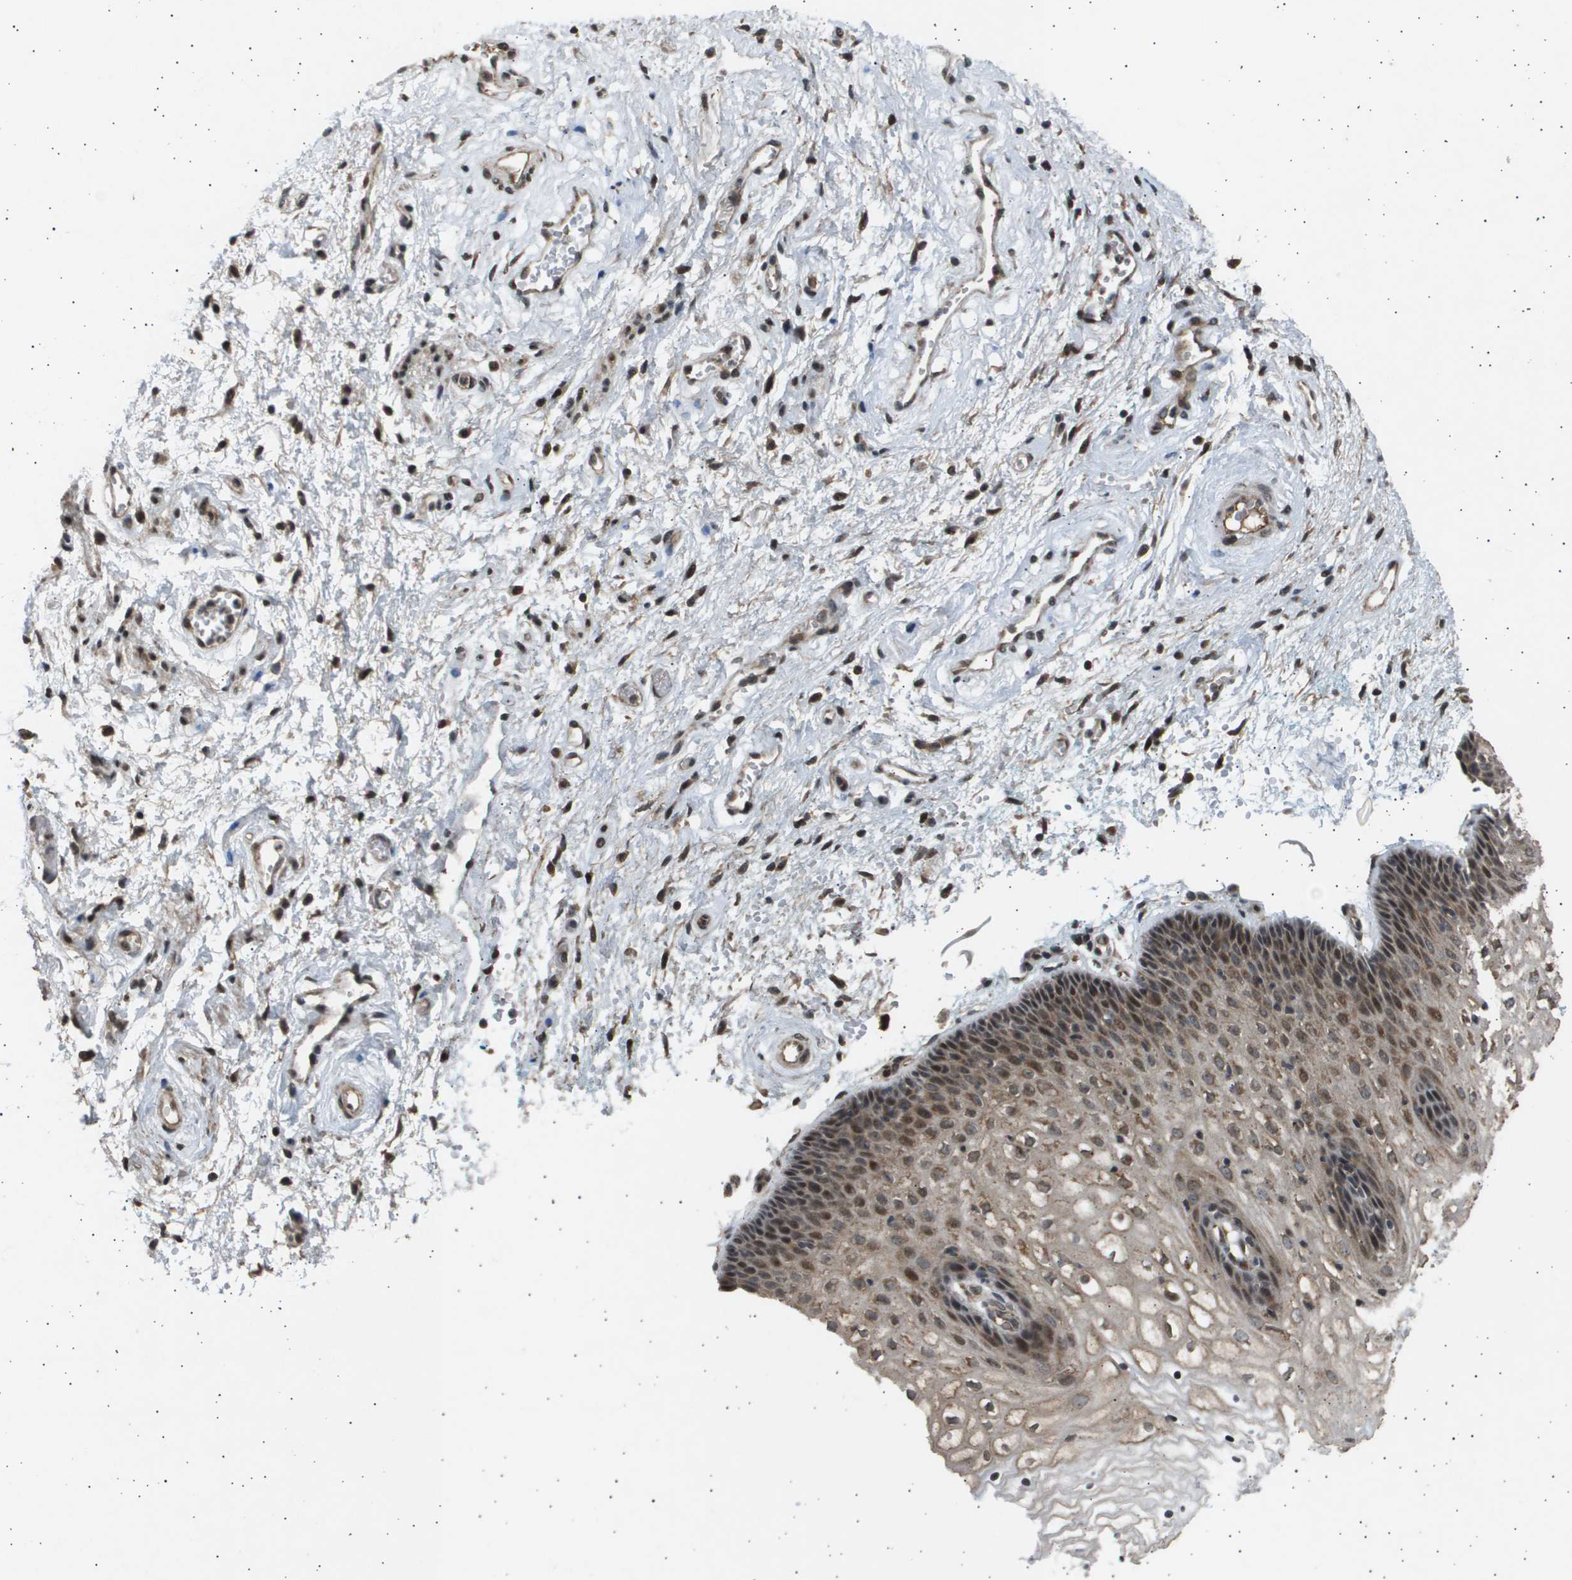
{"staining": {"intensity": "moderate", "quantity": ">75%", "location": "cytoplasmic/membranous,nuclear"}, "tissue": "vagina", "cell_type": "Squamous epithelial cells", "image_type": "normal", "snomed": [{"axis": "morphology", "description": "Normal tissue, NOS"}, {"axis": "topography", "description": "Vagina"}], "caption": "The photomicrograph shows staining of normal vagina, revealing moderate cytoplasmic/membranous,nuclear protein positivity (brown color) within squamous epithelial cells.", "gene": "TNRC6A", "patient": {"sex": "female", "age": 34}}